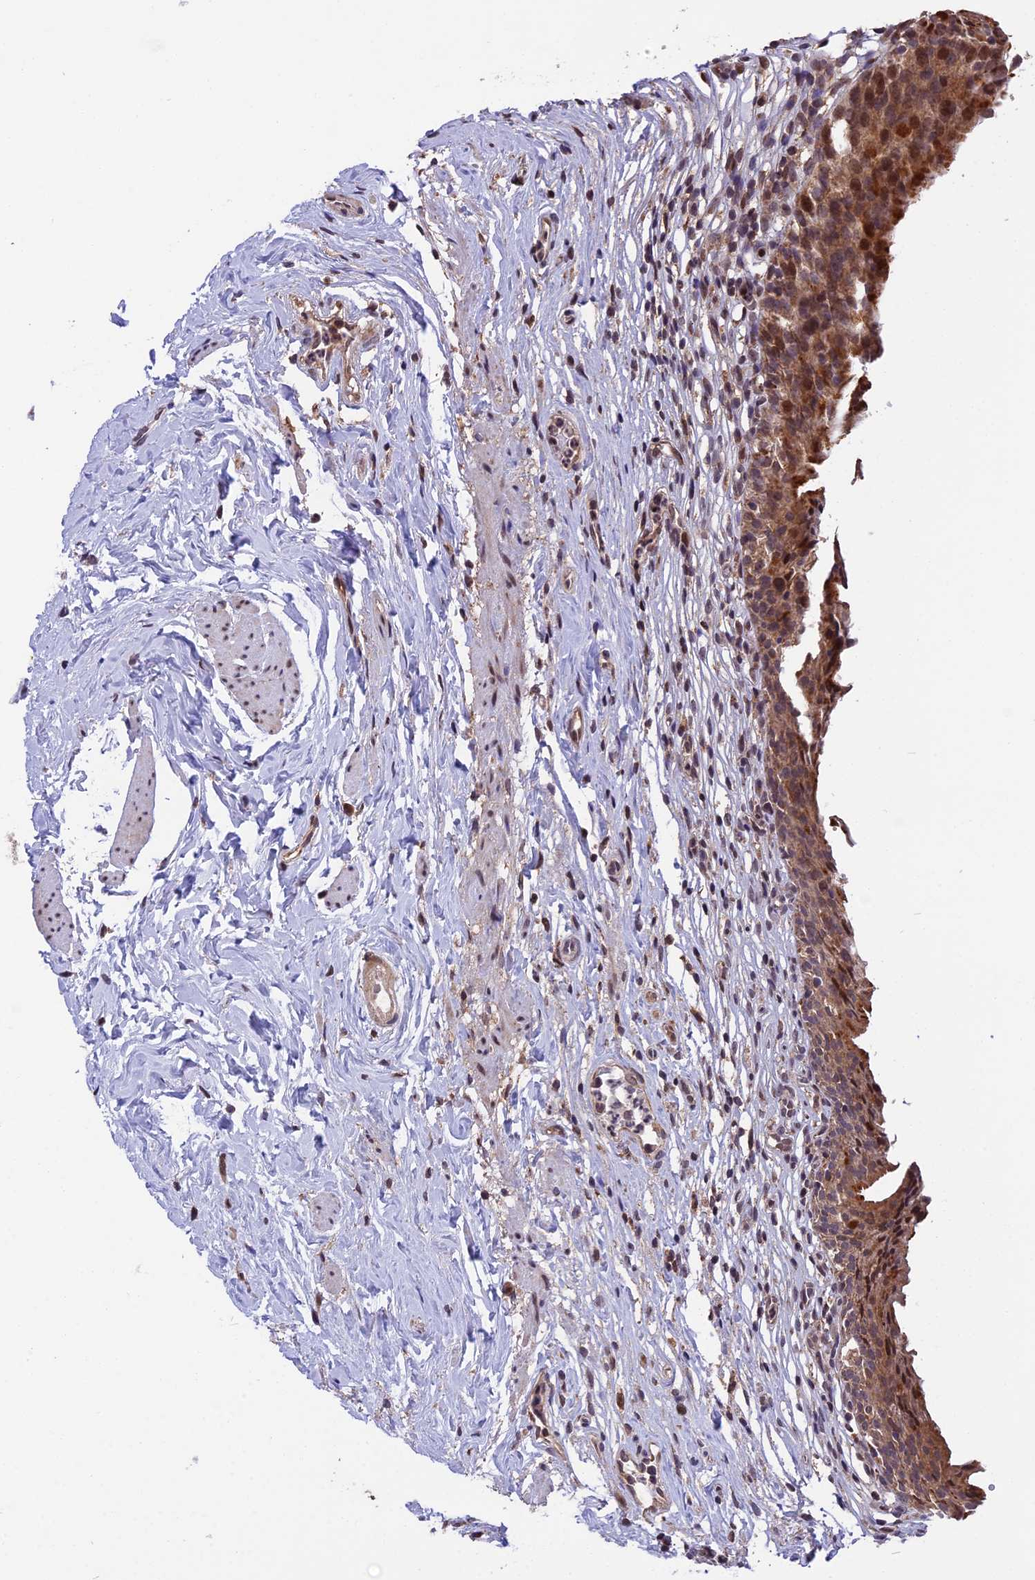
{"staining": {"intensity": "moderate", "quantity": ">75%", "location": "cytoplasmic/membranous,nuclear"}, "tissue": "urinary bladder", "cell_type": "Urothelial cells", "image_type": "normal", "snomed": [{"axis": "morphology", "description": "Normal tissue, NOS"}, {"axis": "morphology", "description": "Inflammation, NOS"}, {"axis": "topography", "description": "Urinary bladder"}], "caption": "Protein staining of normal urinary bladder exhibits moderate cytoplasmic/membranous,nuclear expression in approximately >75% of urothelial cells. The staining is performed using DAB (3,3'-diaminobenzidine) brown chromogen to label protein expression. The nuclei are counter-stained blue using hematoxylin.", "gene": "RERGL", "patient": {"sex": "male", "age": 63}}